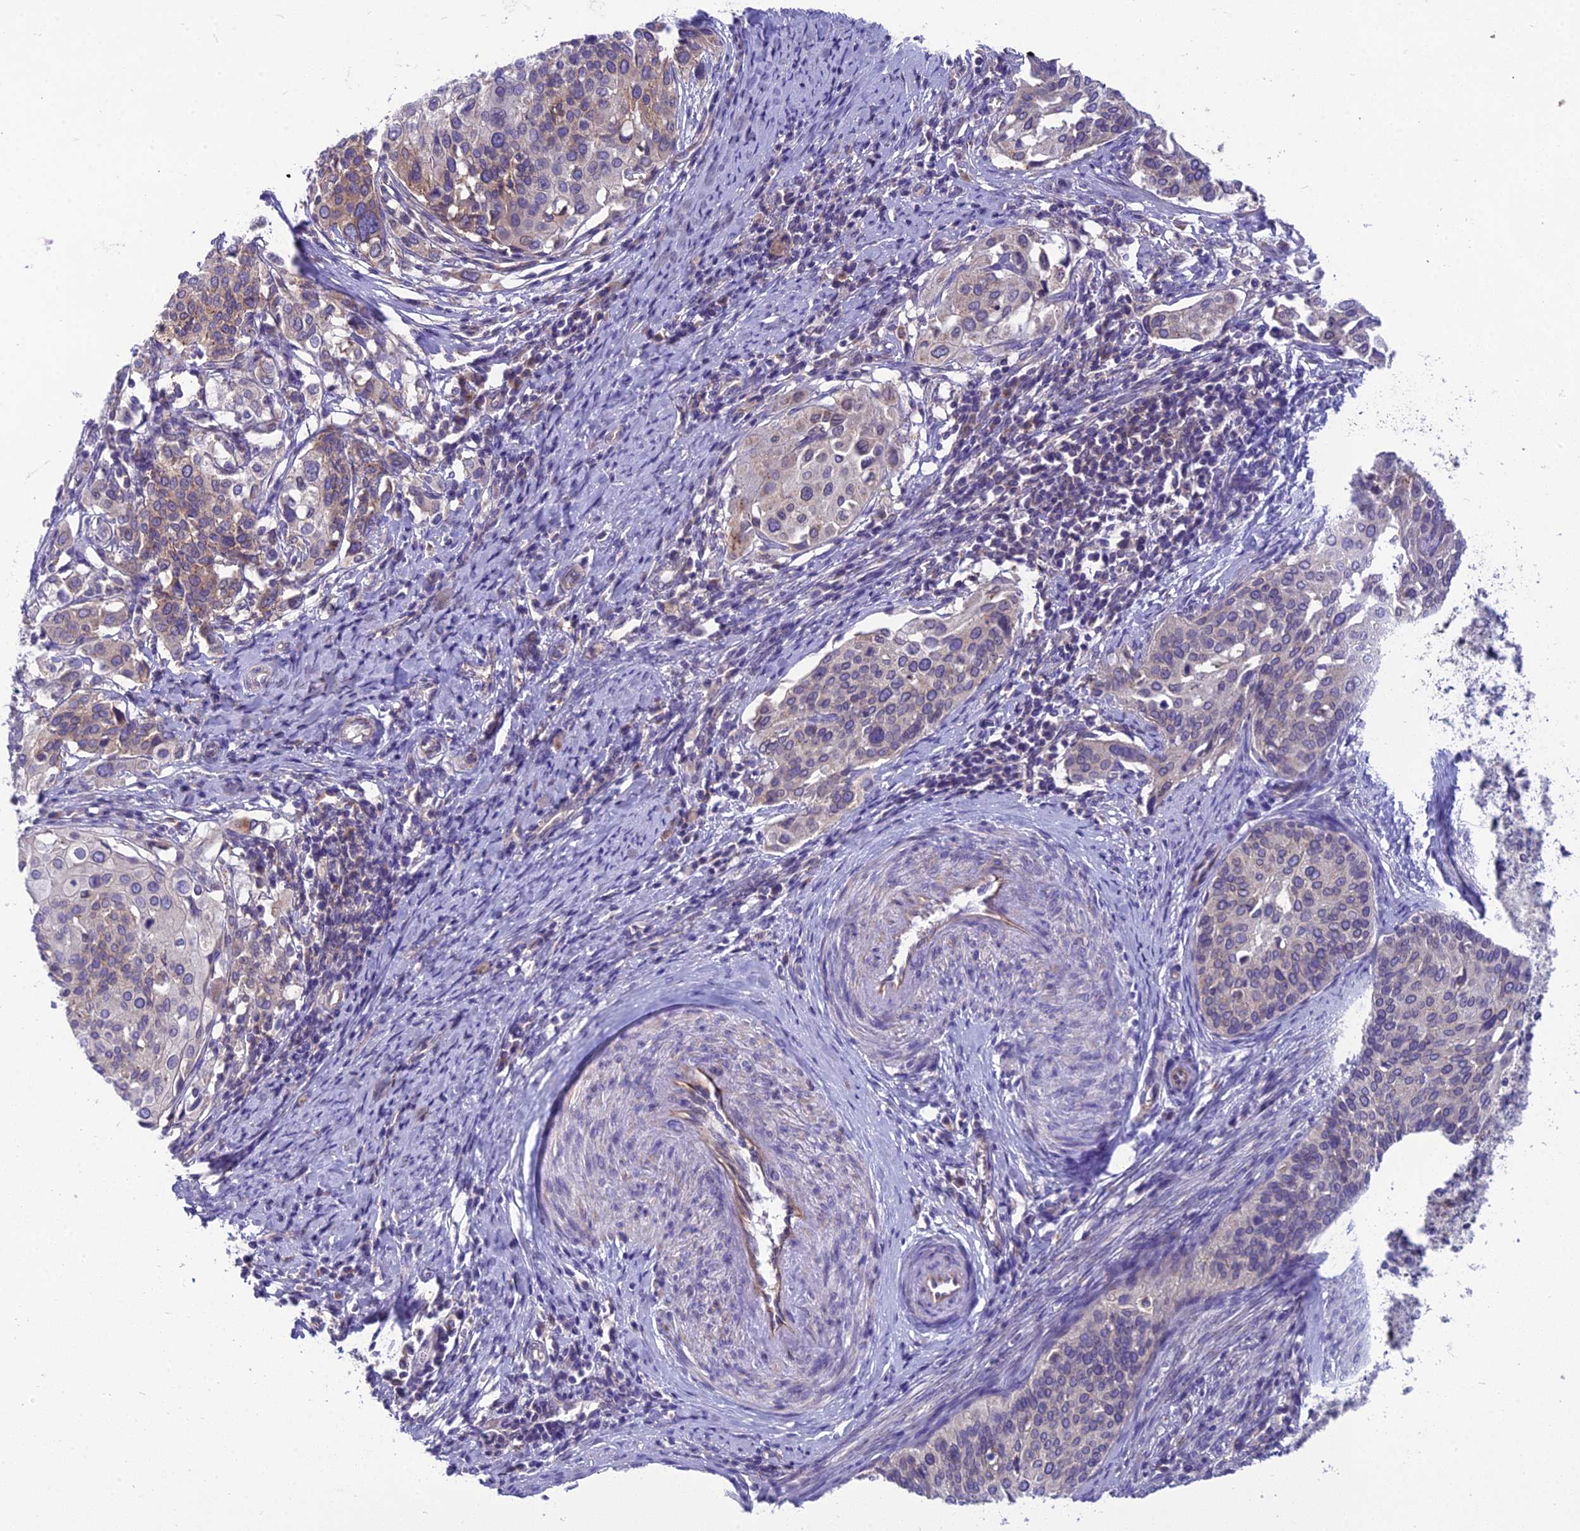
{"staining": {"intensity": "weak", "quantity": "25%-75%", "location": "cytoplasmic/membranous"}, "tissue": "cervical cancer", "cell_type": "Tumor cells", "image_type": "cancer", "snomed": [{"axis": "morphology", "description": "Squamous cell carcinoma, NOS"}, {"axis": "topography", "description": "Cervix"}], "caption": "Protein expression analysis of cervical squamous cell carcinoma displays weak cytoplasmic/membranous staining in about 25%-75% of tumor cells.", "gene": "GOLPH3", "patient": {"sex": "female", "age": 44}}